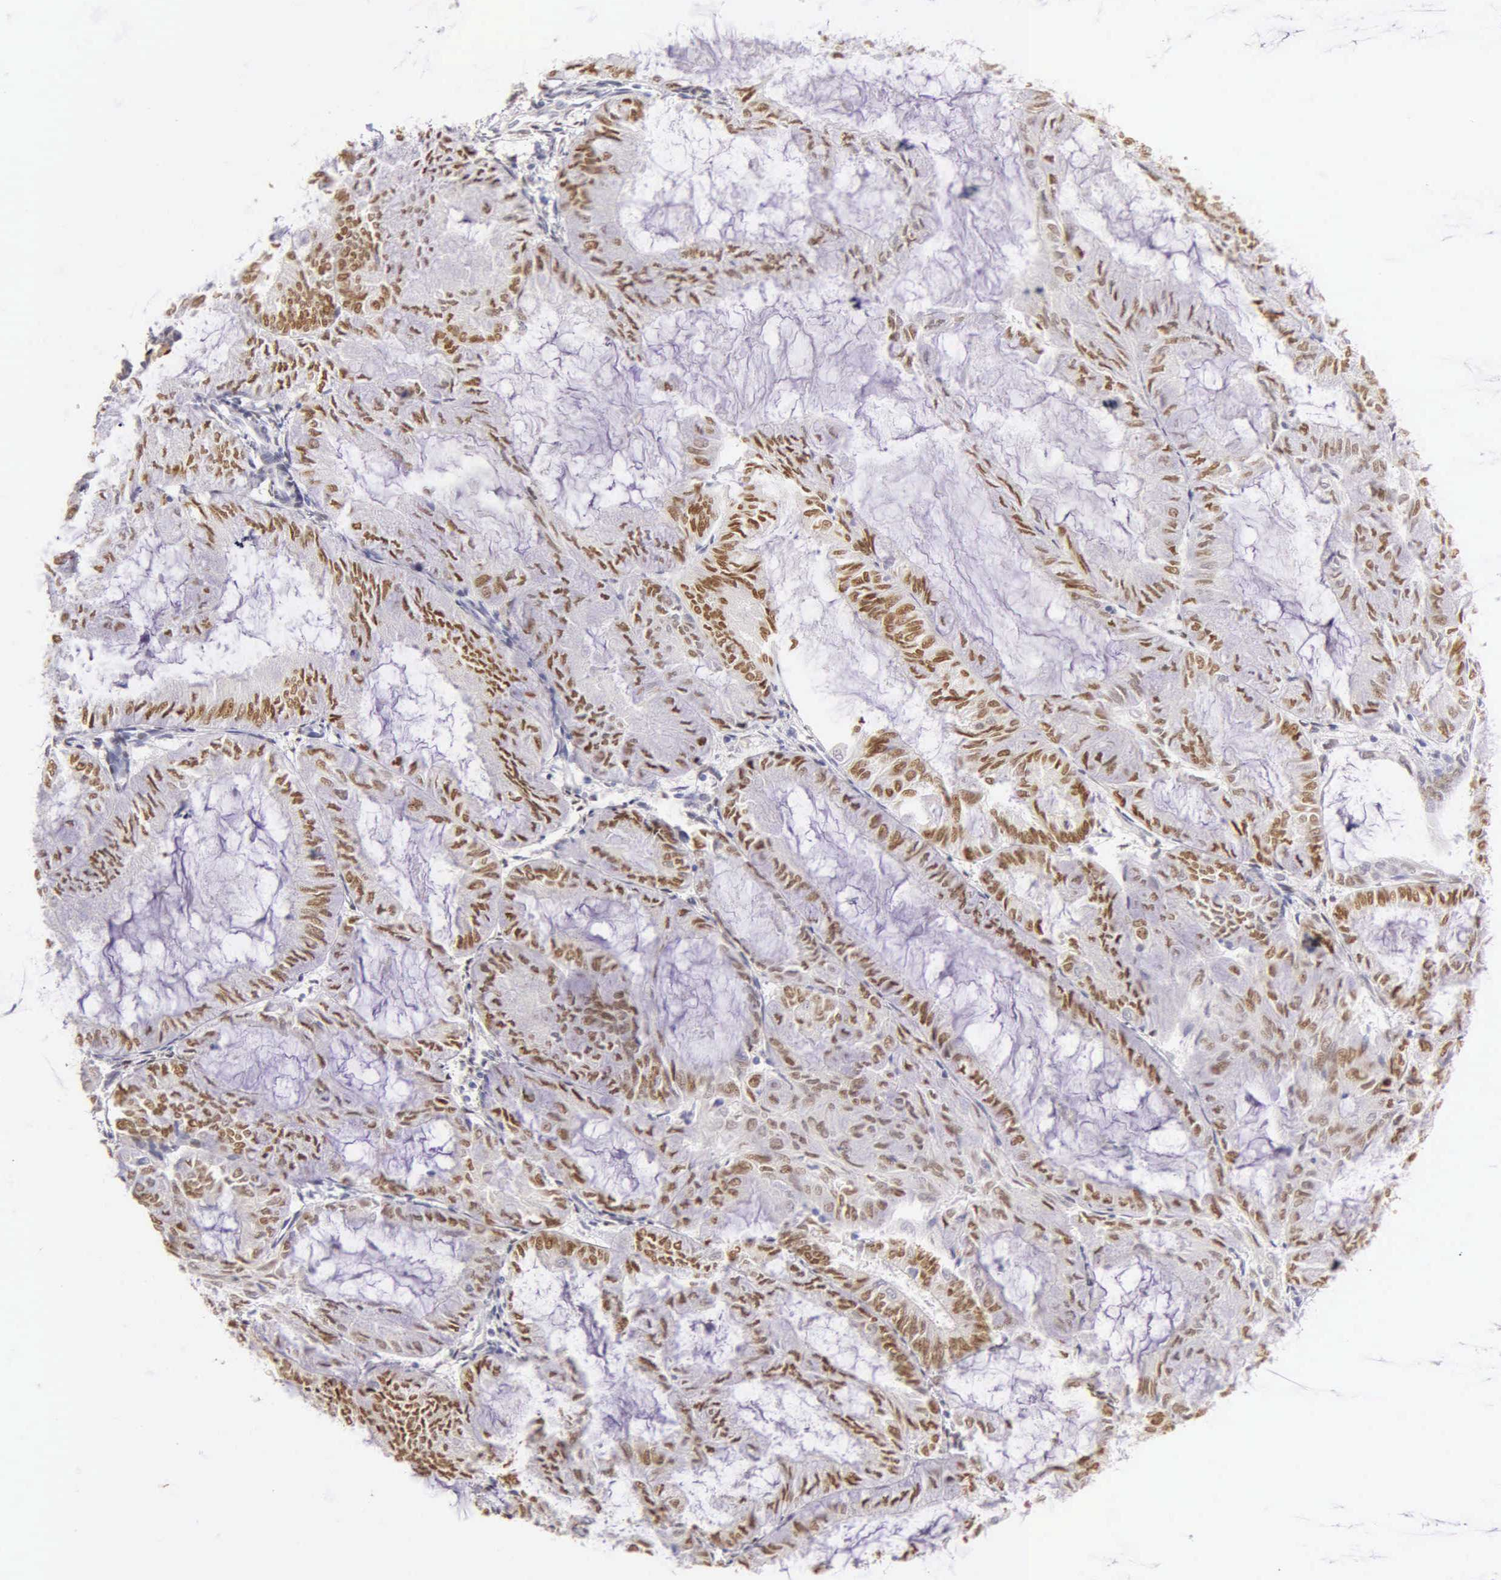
{"staining": {"intensity": "moderate", "quantity": "25%-75%", "location": "nuclear"}, "tissue": "endometrial cancer", "cell_type": "Tumor cells", "image_type": "cancer", "snomed": [{"axis": "morphology", "description": "Adenocarcinoma, NOS"}, {"axis": "topography", "description": "Endometrium"}], "caption": "Protein expression analysis of endometrial cancer exhibits moderate nuclear expression in about 25%-75% of tumor cells. (IHC, brightfield microscopy, high magnification).", "gene": "ESR1", "patient": {"sex": "female", "age": 59}}